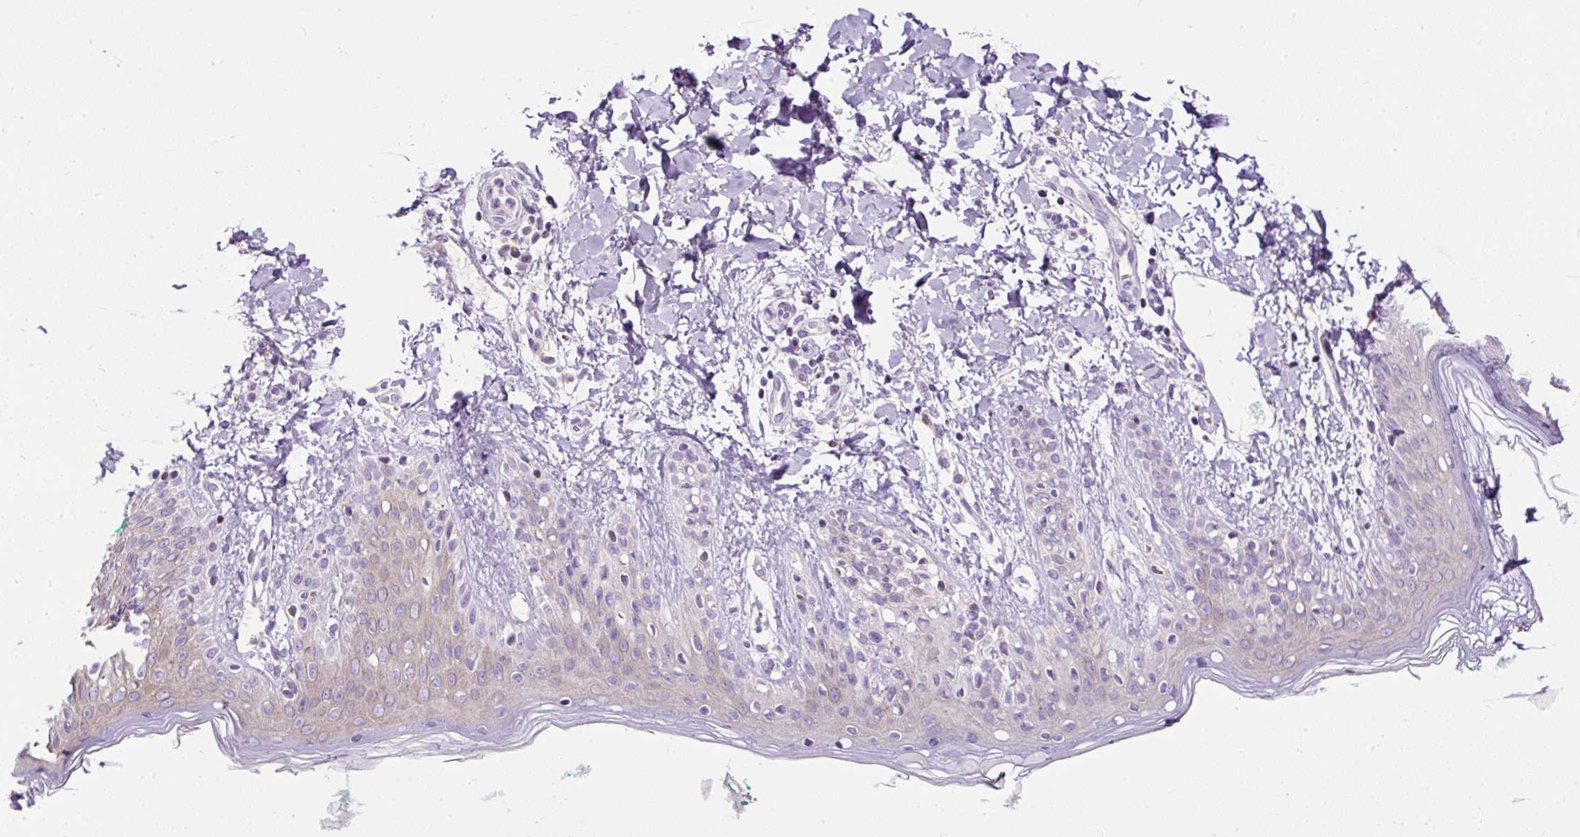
{"staining": {"intensity": "negative", "quantity": "none", "location": "none"}, "tissue": "skin", "cell_type": "Fibroblasts", "image_type": "normal", "snomed": [{"axis": "morphology", "description": "Normal tissue, NOS"}, {"axis": "topography", "description": "Skin"}], "caption": "This is an immunohistochemistry (IHC) photomicrograph of normal skin. There is no staining in fibroblasts.", "gene": "FMC1", "patient": {"sex": "male", "age": 16}}